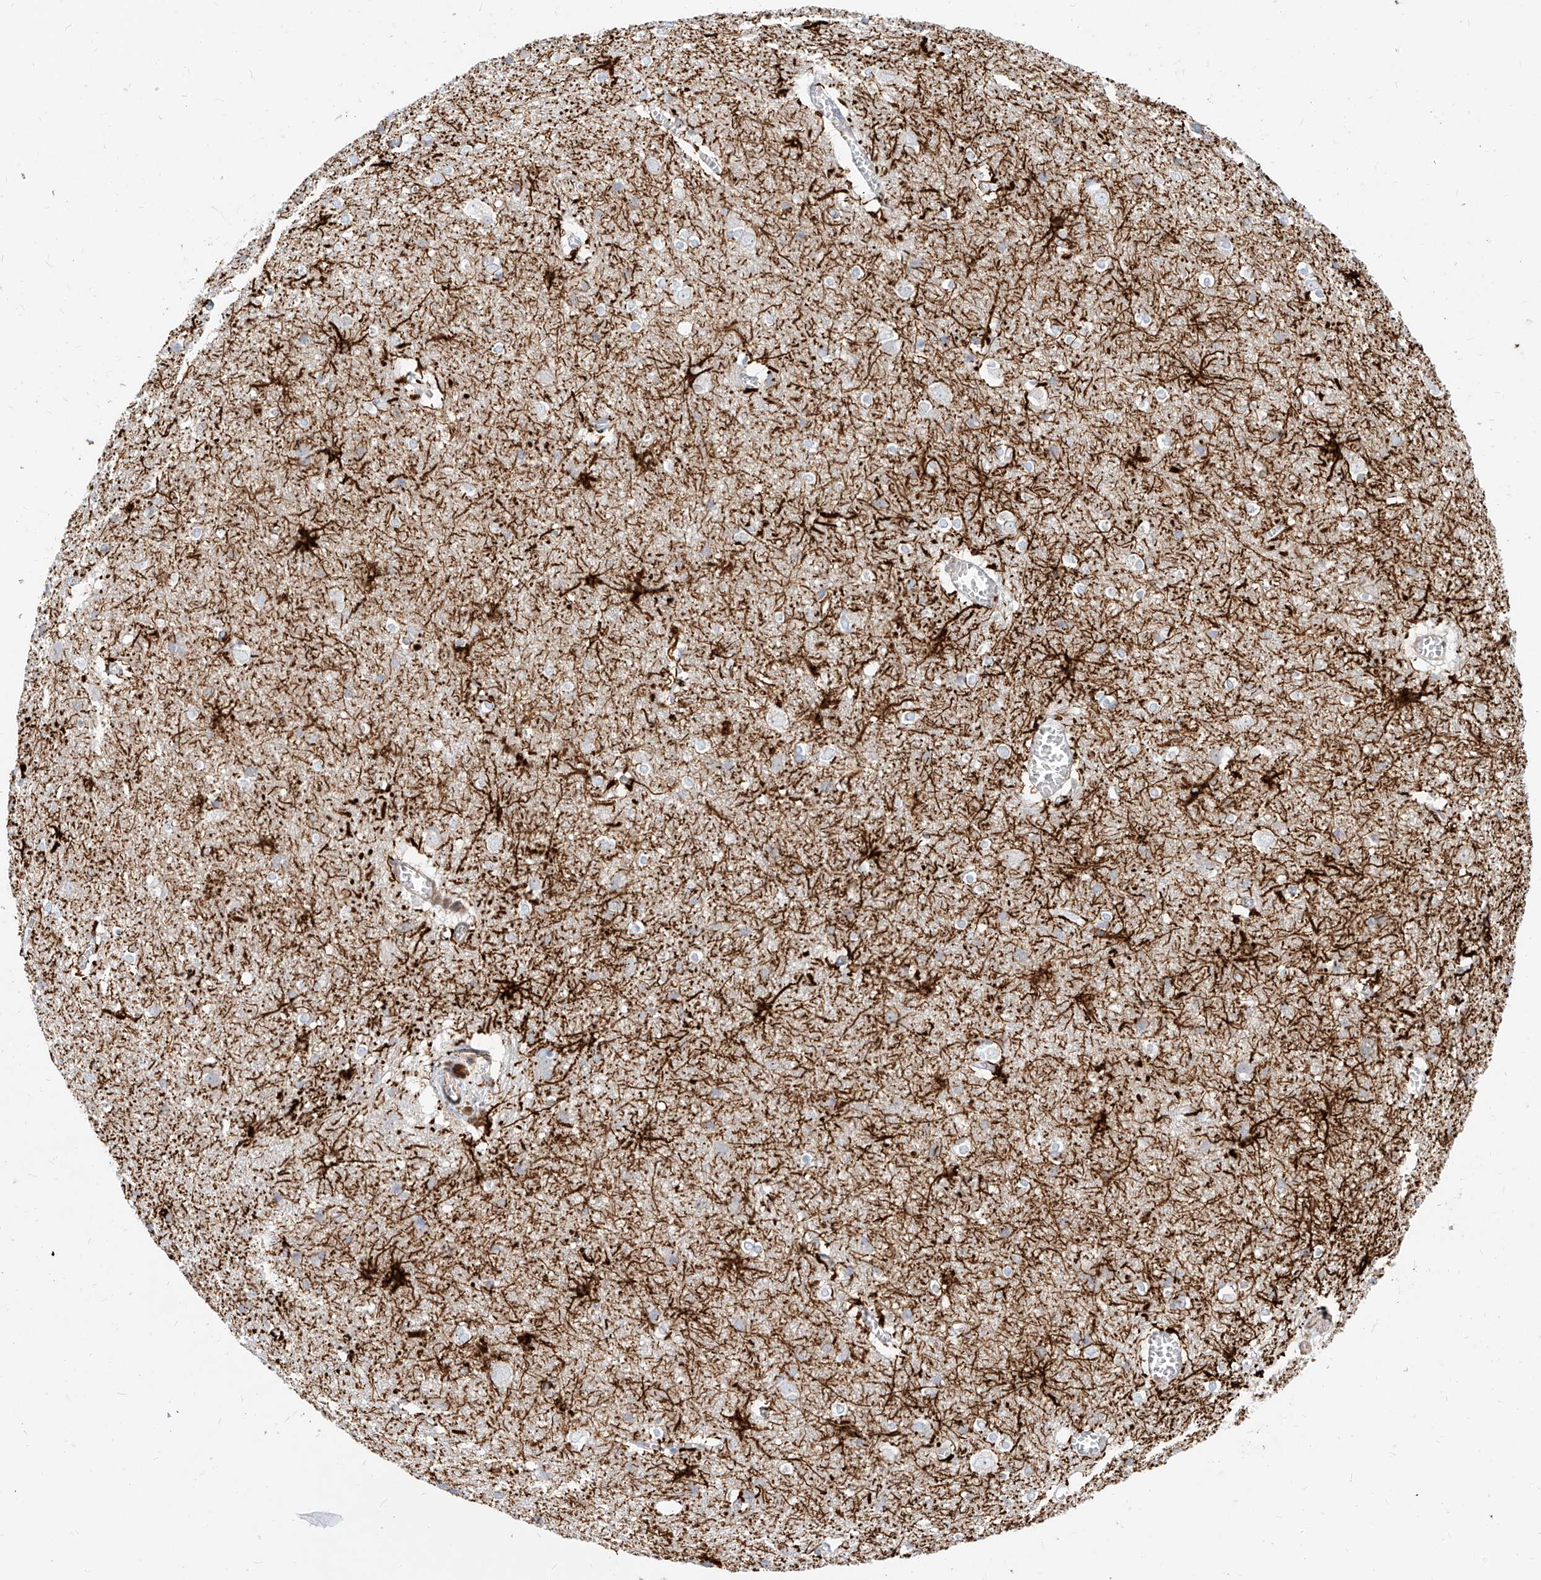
{"staining": {"intensity": "moderate", "quantity": "25%-75%", "location": "cytoplasmic/membranous"}, "tissue": "cerebral cortex", "cell_type": "Endothelial cells", "image_type": "normal", "snomed": [{"axis": "morphology", "description": "Normal tissue, NOS"}, {"axis": "topography", "description": "Cerebral cortex"}], "caption": "IHC (DAB) staining of unremarkable human cerebral cortex demonstrates moderate cytoplasmic/membranous protein staining in approximately 25%-75% of endothelial cells.", "gene": "ITPKB", "patient": {"sex": "male", "age": 54}}